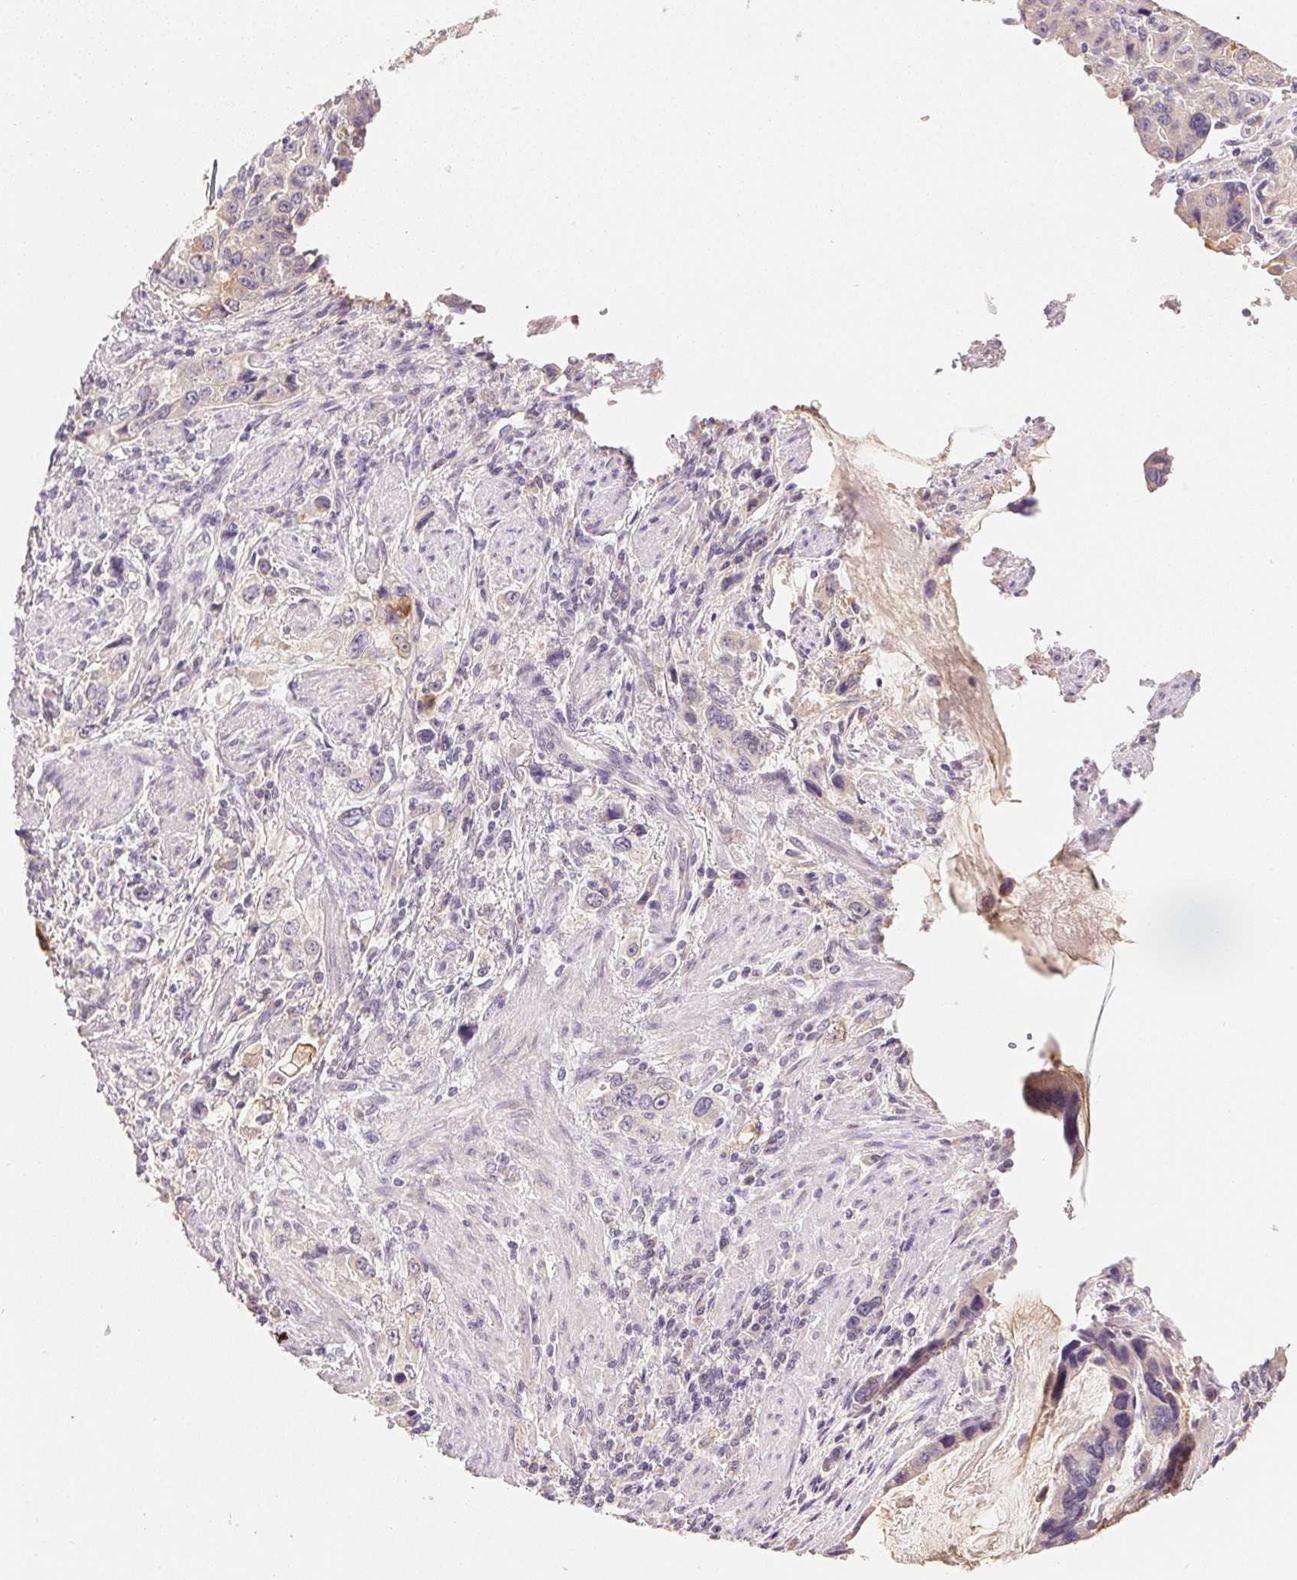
{"staining": {"intensity": "negative", "quantity": "none", "location": "none"}, "tissue": "stomach cancer", "cell_type": "Tumor cells", "image_type": "cancer", "snomed": [{"axis": "morphology", "description": "Adenocarcinoma, NOS"}, {"axis": "topography", "description": "Stomach, lower"}], "caption": "The histopathology image demonstrates no staining of tumor cells in stomach cancer (adenocarcinoma).", "gene": "DHCR24", "patient": {"sex": "female", "age": 93}}